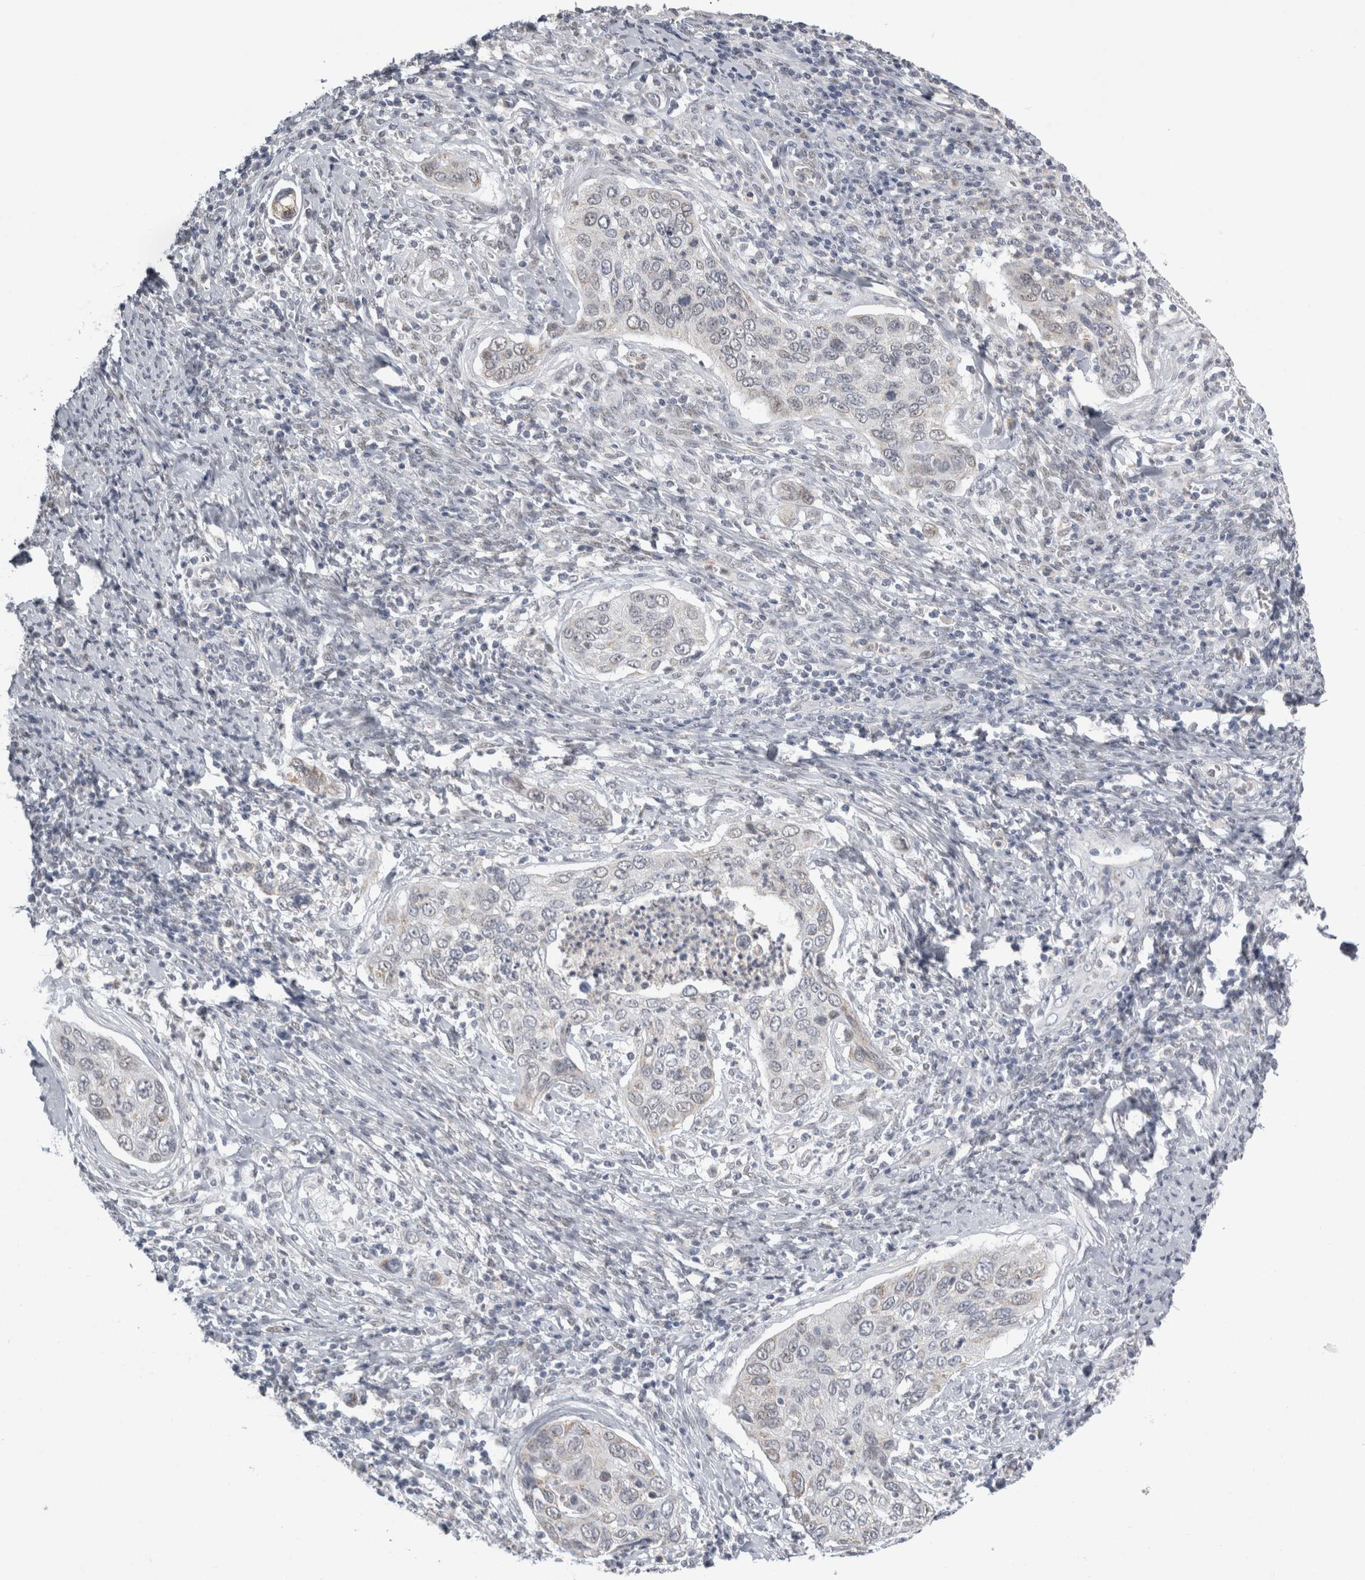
{"staining": {"intensity": "negative", "quantity": "none", "location": "none"}, "tissue": "cervical cancer", "cell_type": "Tumor cells", "image_type": "cancer", "snomed": [{"axis": "morphology", "description": "Squamous cell carcinoma, NOS"}, {"axis": "topography", "description": "Cervix"}], "caption": "The histopathology image displays no staining of tumor cells in cervical cancer.", "gene": "PLIN1", "patient": {"sex": "female", "age": 53}}